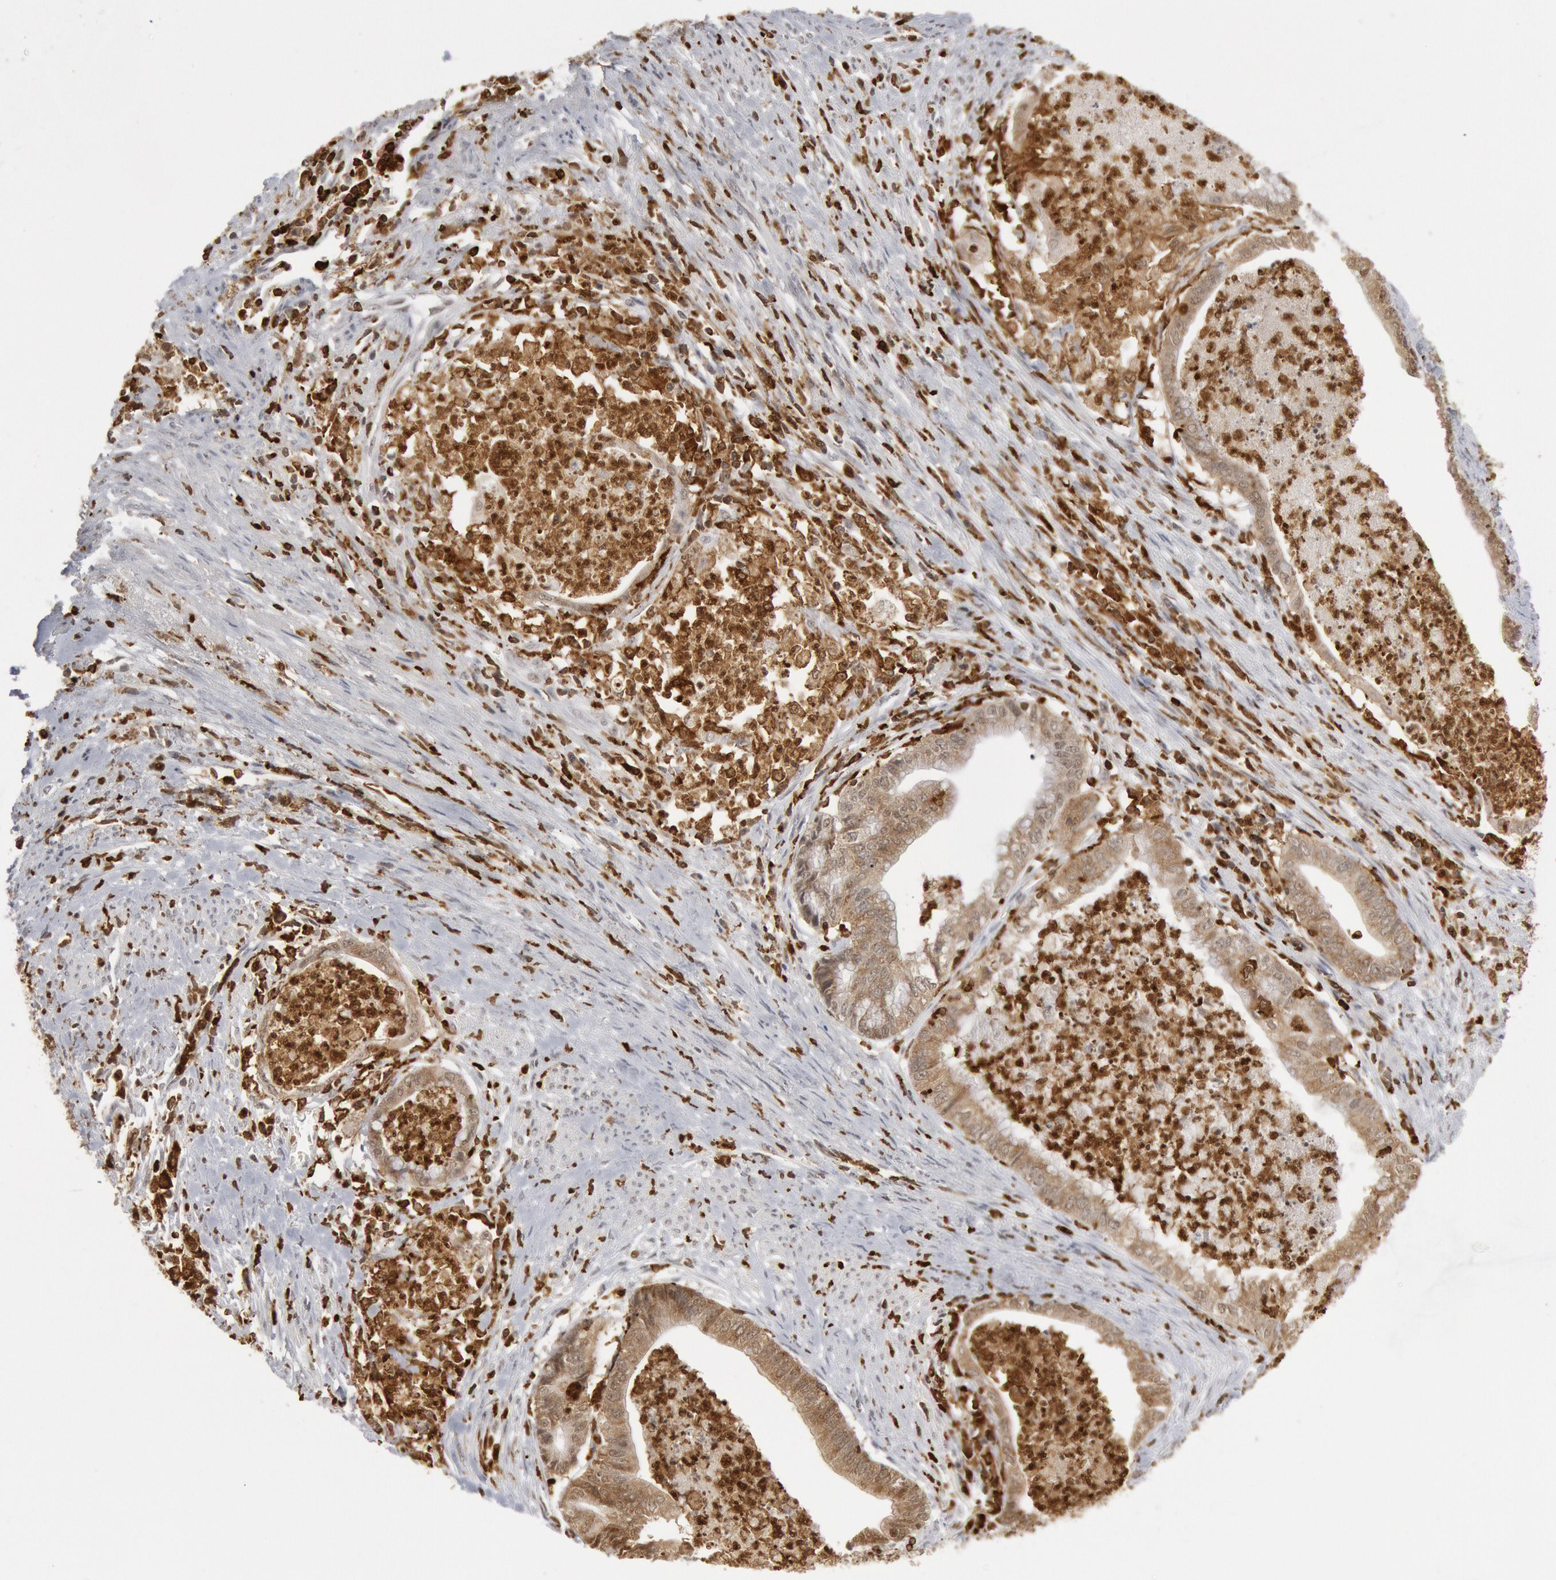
{"staining": {"intensity": "weak", "quantity": "25%-75%", "location": "cytoplasmic/membranous"}, "tissue": "endometrial cancer", "cell_type": "Tumor cells", "image_type": "cancer", "snomed": [{"axis": "morphology", "description": "Necrosis, NOS"}, {"axis": "morphology", "description": "Adenocarcinoma, NOS"}, {"axis": "topography", "description": "Endometrium"}], "caption": "A histopathology image of adenocarcinoma (endometrial) stained for a protein reveals weak cytoplasmic/membranous brown staining in tumor cells.", "gene": "PTPN6", "patient": {"sex": "female", "age": 79}}